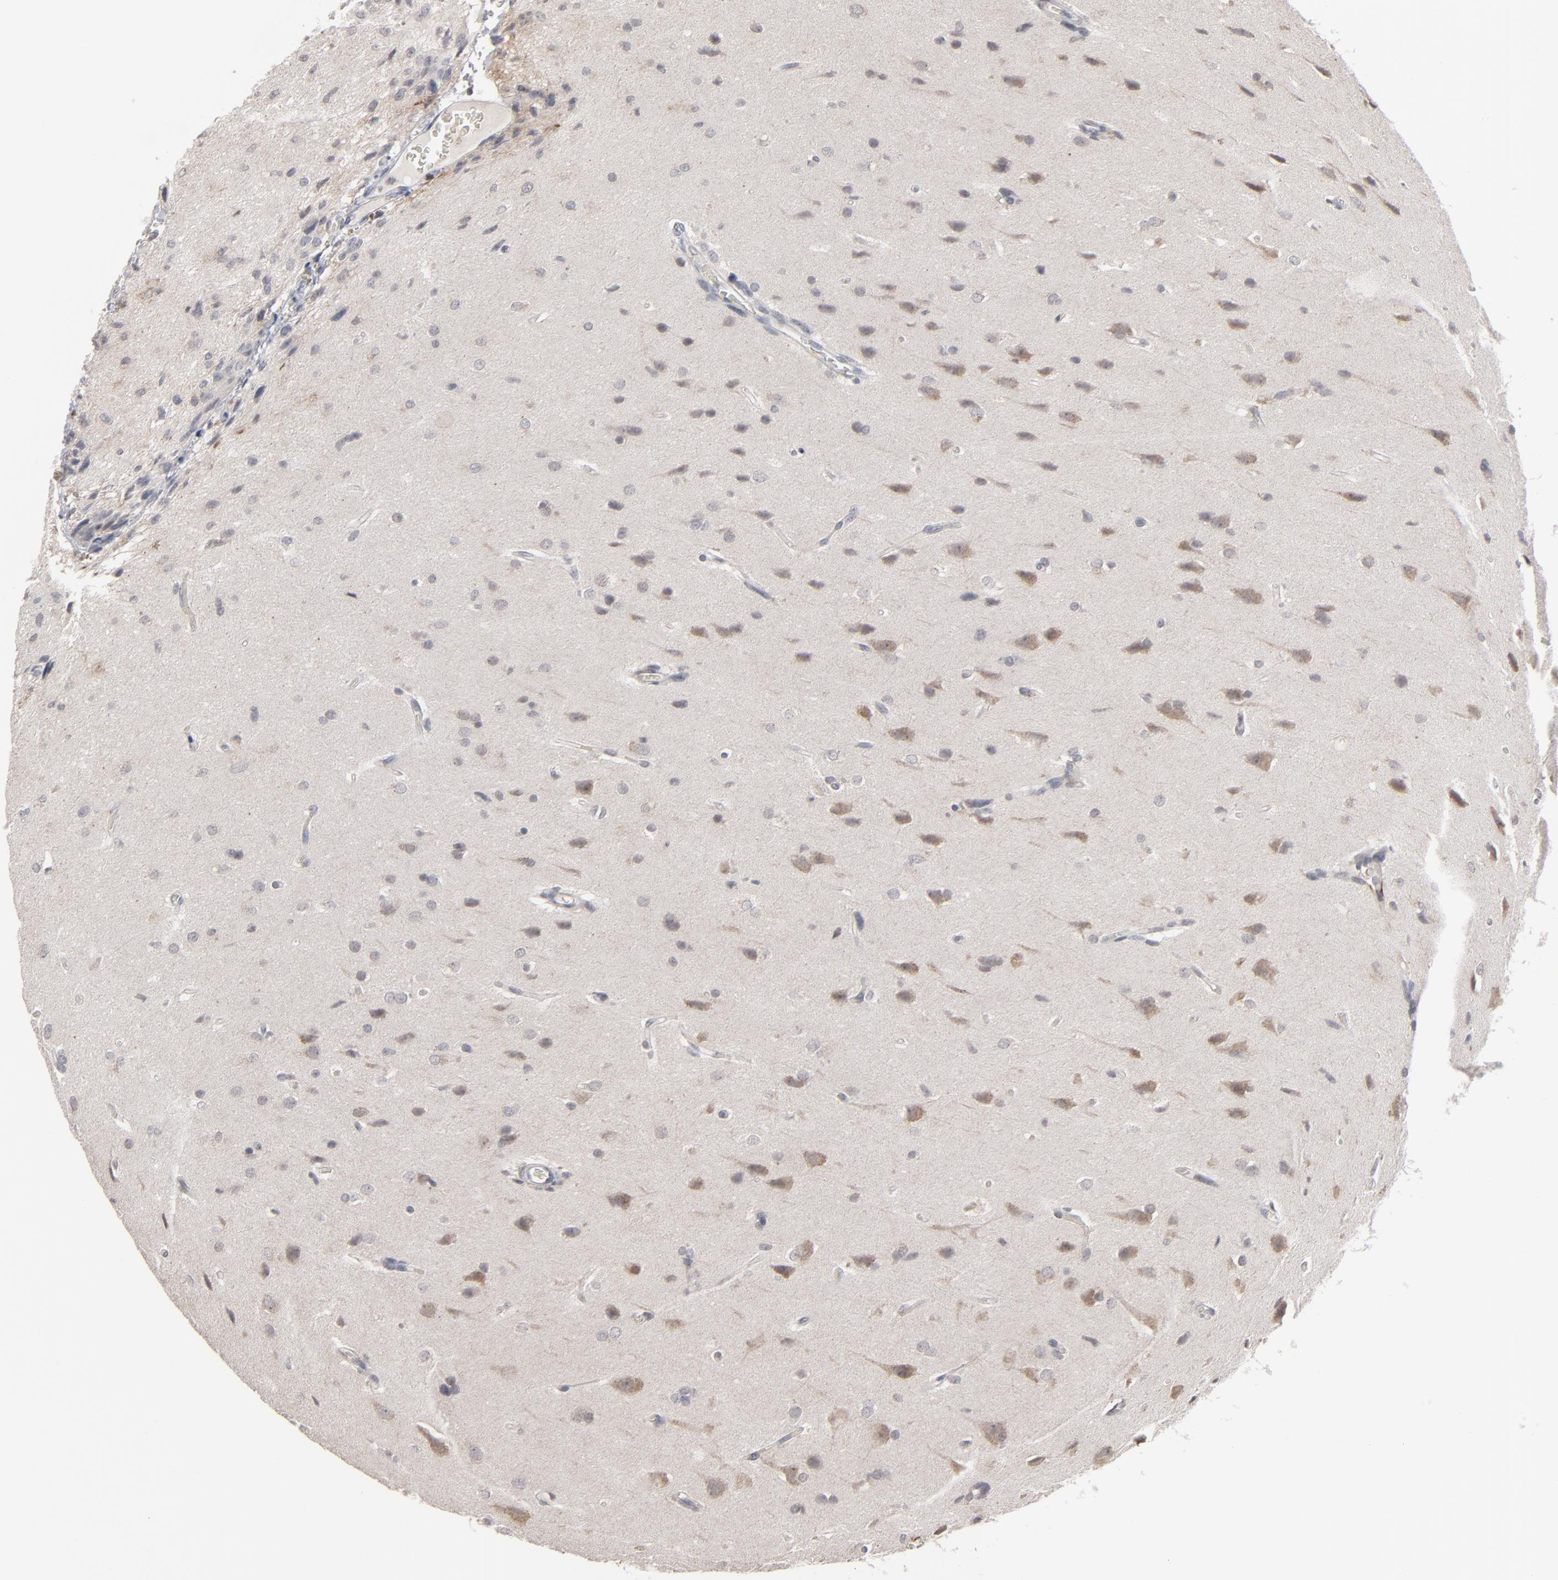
{"staining": {"intensity": "negative", "quantity": "none", "location": "none"}, "tissue": "glioma", "cell_type": "Tumor cells", "image_type": "cancer", "snomed": [{"axis": "morphology", "description": "Glioma, malignant, High grade"}, {"axis": "topography", "description": "Brain"}], "caption": "Immunohistochemical staining of malignant high-grade glioma reveals no significant staining in tumor cells.", "gene": "STAT4", "patient": {"sex": "male", "age": 68}}